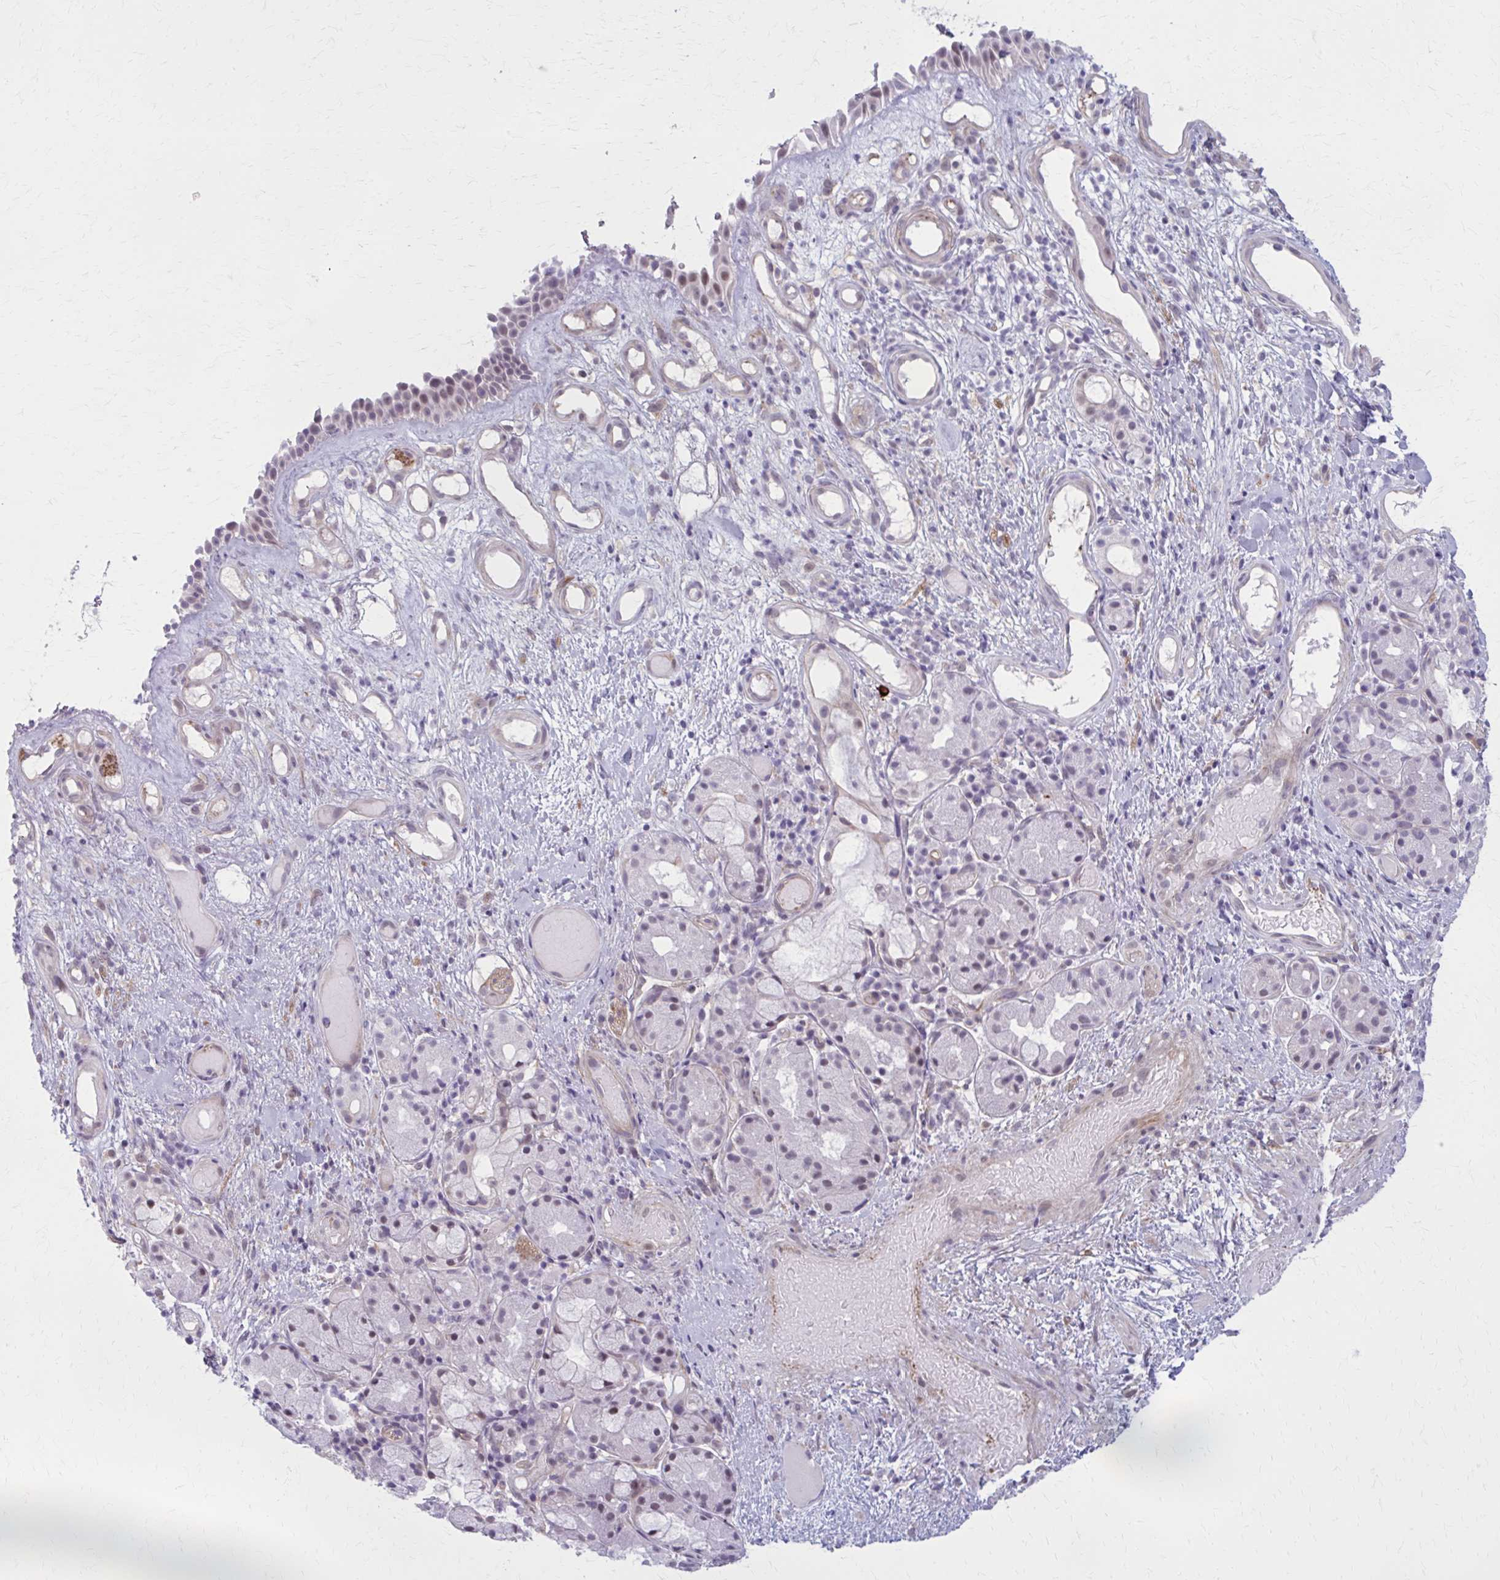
{"staining": {"intensity": "weak", "quantity": "25%-75%", "location": "nuclear"}, "tissue": "nasopharynx", "cell_type": "Respiratory epithelial cells", "image_type": "normal", "snomed": [{"axis": "morphology", "description": "Normal tissue, NOS"}, {"axis": "morphology", "description": "Inflammation, NOS"}, {"axis": "topography", "description": "Nasopharynx"}], "caption": "Approximately 25%-75% of respiratory epithelial cells in benign human nasopharynx exhibit weak nuclear protein positivity as visualized by brown immunohistochemical staining.", "gene": "NUMBL", "patient": {"sex": "male", "age": 54}}